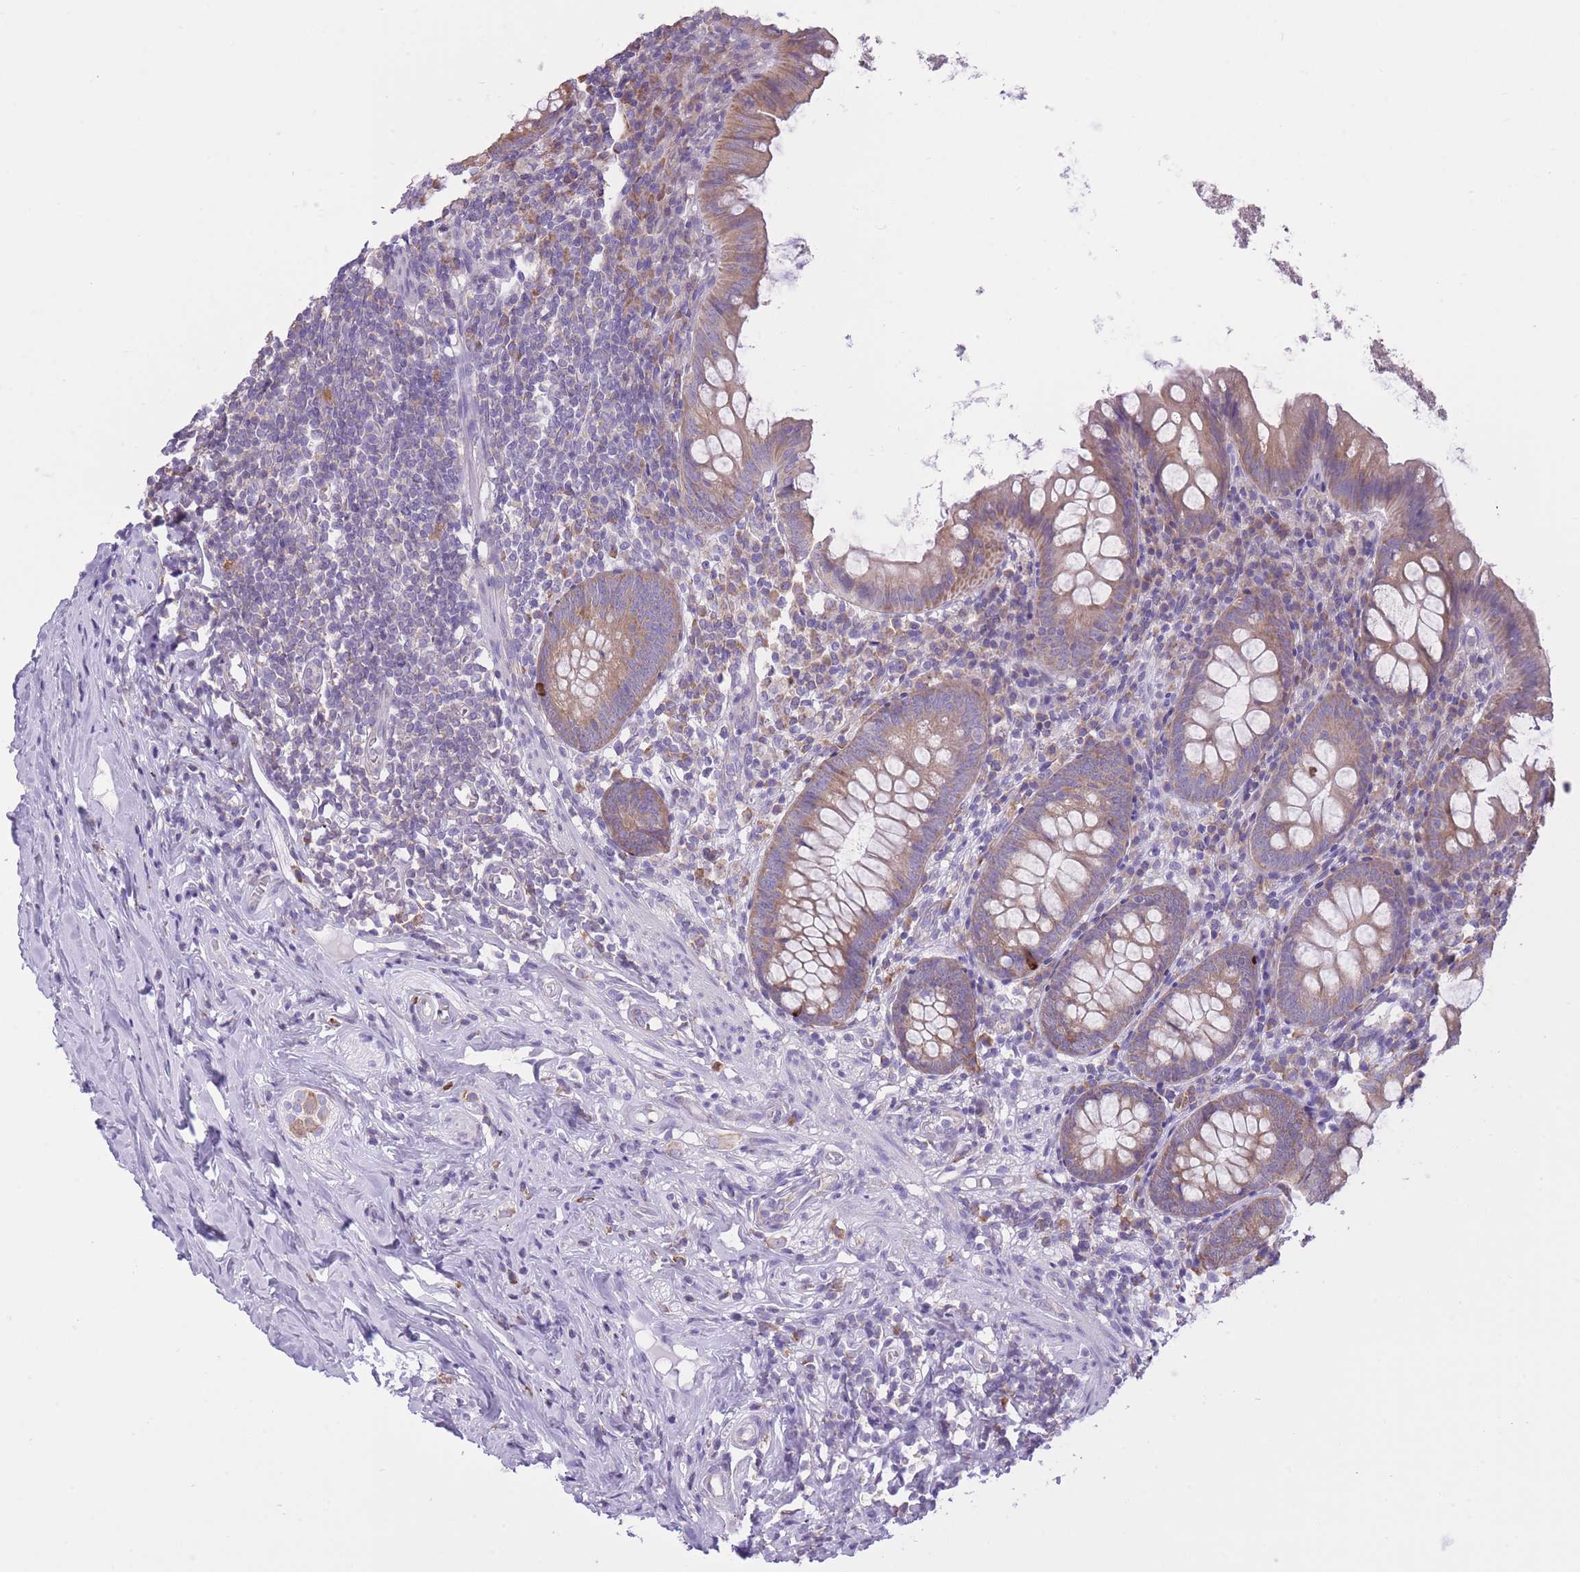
{"staining": {"intensity": "moderate", "quantity": ">75%", "location": "cytoplasmic/membranous"}, "tissue": "appendix", "cell_type": "Glandular cells", "image_type": "normal", "snomed": [{"axis": "morphology", "description": "Normal tissue, NOS"}, {"axis": "topography", "description": "Appendix"}], "caption": "The immunohistochemical stain shows moderate cytoplasmic/membranous expression in glandular cells of normal appendix.", "gene": "ZNF501", "patient": {"sex": "female", "age": 51}}